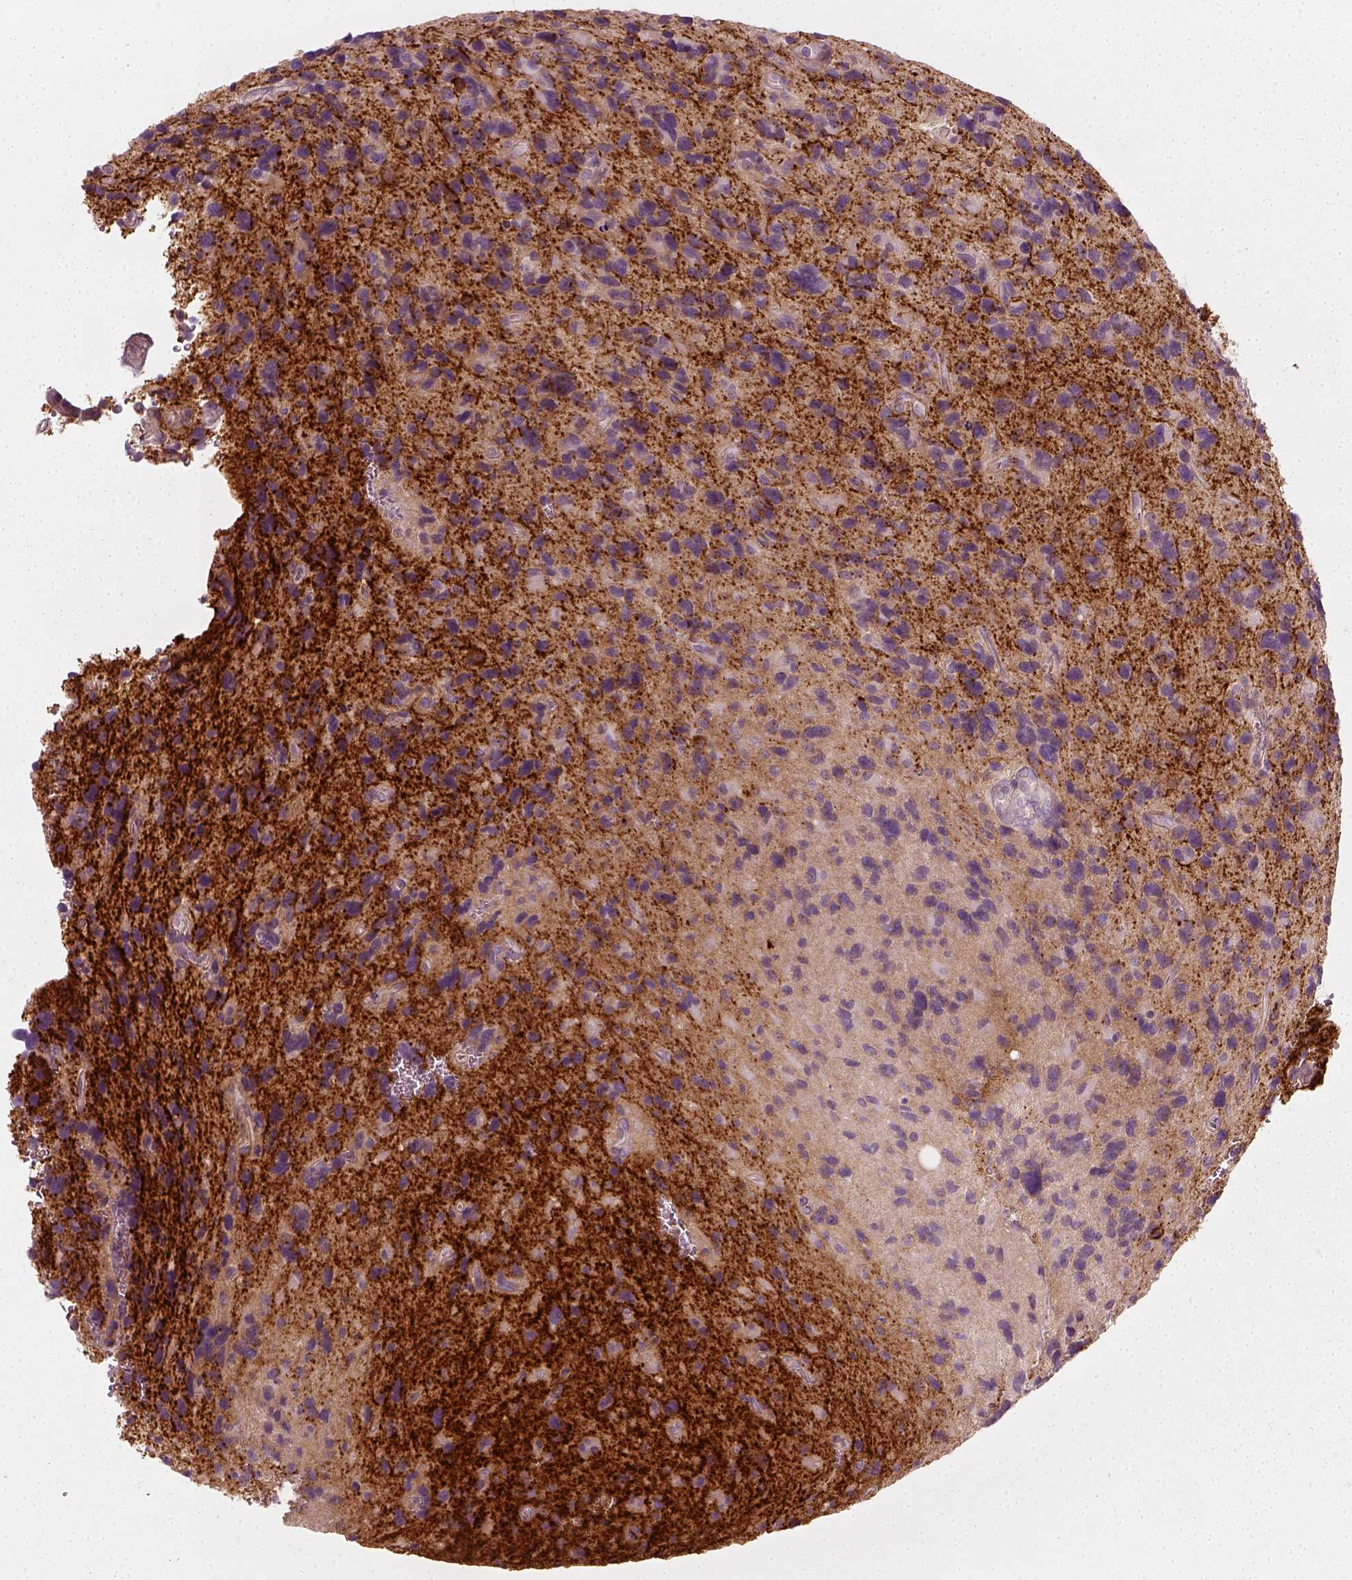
{"staining": {"intensity": "negative", "quantity": "none", "location": "none"}, "tissue": "glioma", "cell_type": "Tumor cells", "image_type": "cancer", "snomed": [{"axis": "morphology", "description": "Glioma, malignant, NOS"}, {"axis": "morphology", "description": "Glioma, malignant, High grade"}, {"axis": "topography", "description": "Brain"}], "caption": "Malignant glioma was stained to show a protein in brown. There is no significant positivity in tumor cells.", "gene": "NPTN", "patient": {"sex": "female", "age": 71}}